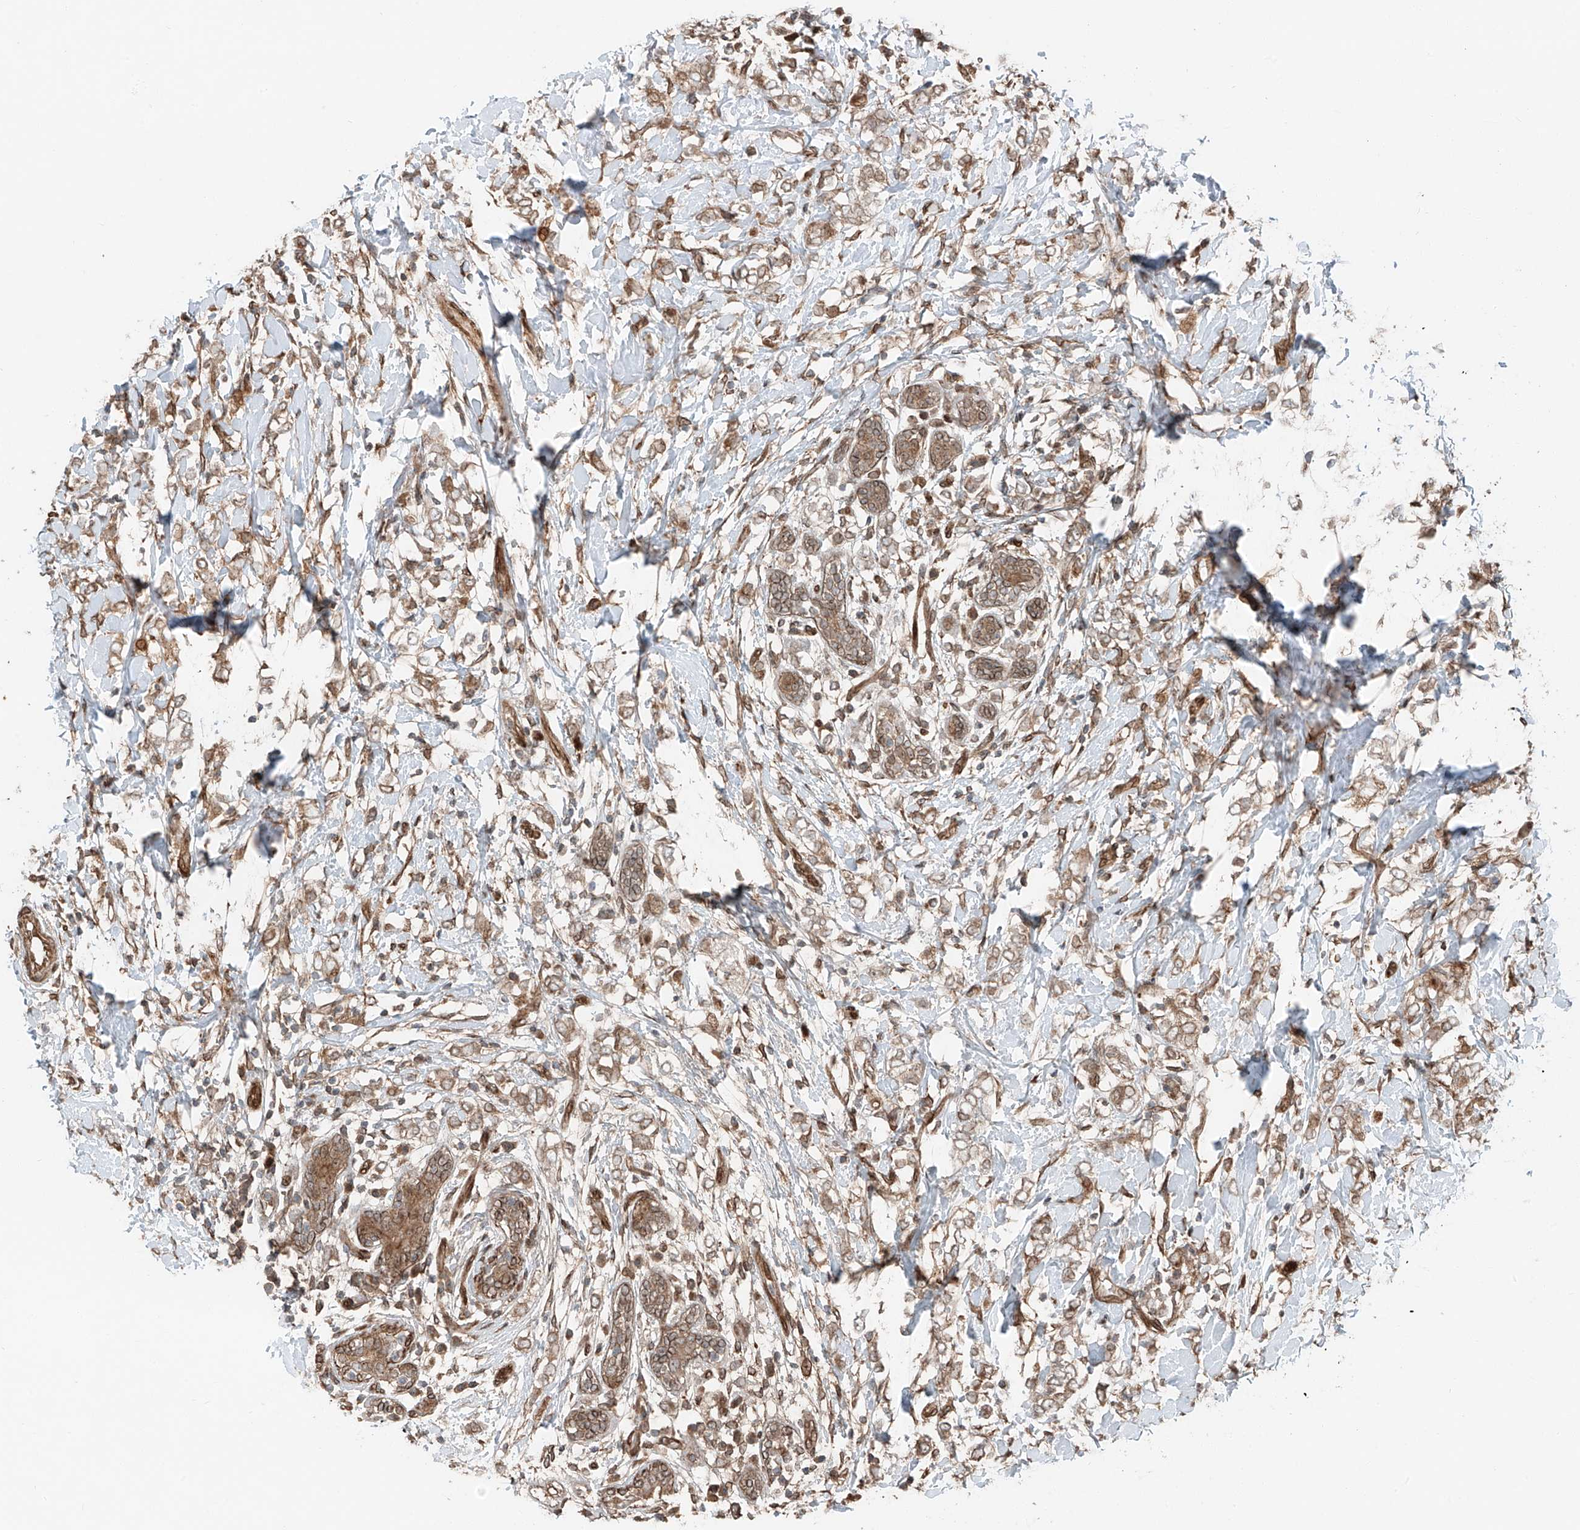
{"staining": {"intensity": "moderate", "quantity": ">75%", "location": "cytoplasmic/membranous"}, "tissue": "breast cancer", "cell_type": "Tumor cells", "image_type": "cancer", "snomed": [{"axis": "morphology", "description": "Normal tissue, NOS"}, {"axis": "morphology", "description": "Lobular carcinoma"}, {"axis": "topography", "description": "Breast"}], "caption": "IHC (DAB) staining of breast cancer (lobular carcinoma) demonstrates moderate cytoplasmic/membranous protein positivity in about >75% of tumor cells. Immunohistochemistry (ihc) stains the protein in brown and the nuclei are stained blue.", "gene": "CEP162", "patient": {"sex": "female", "age": 47}}